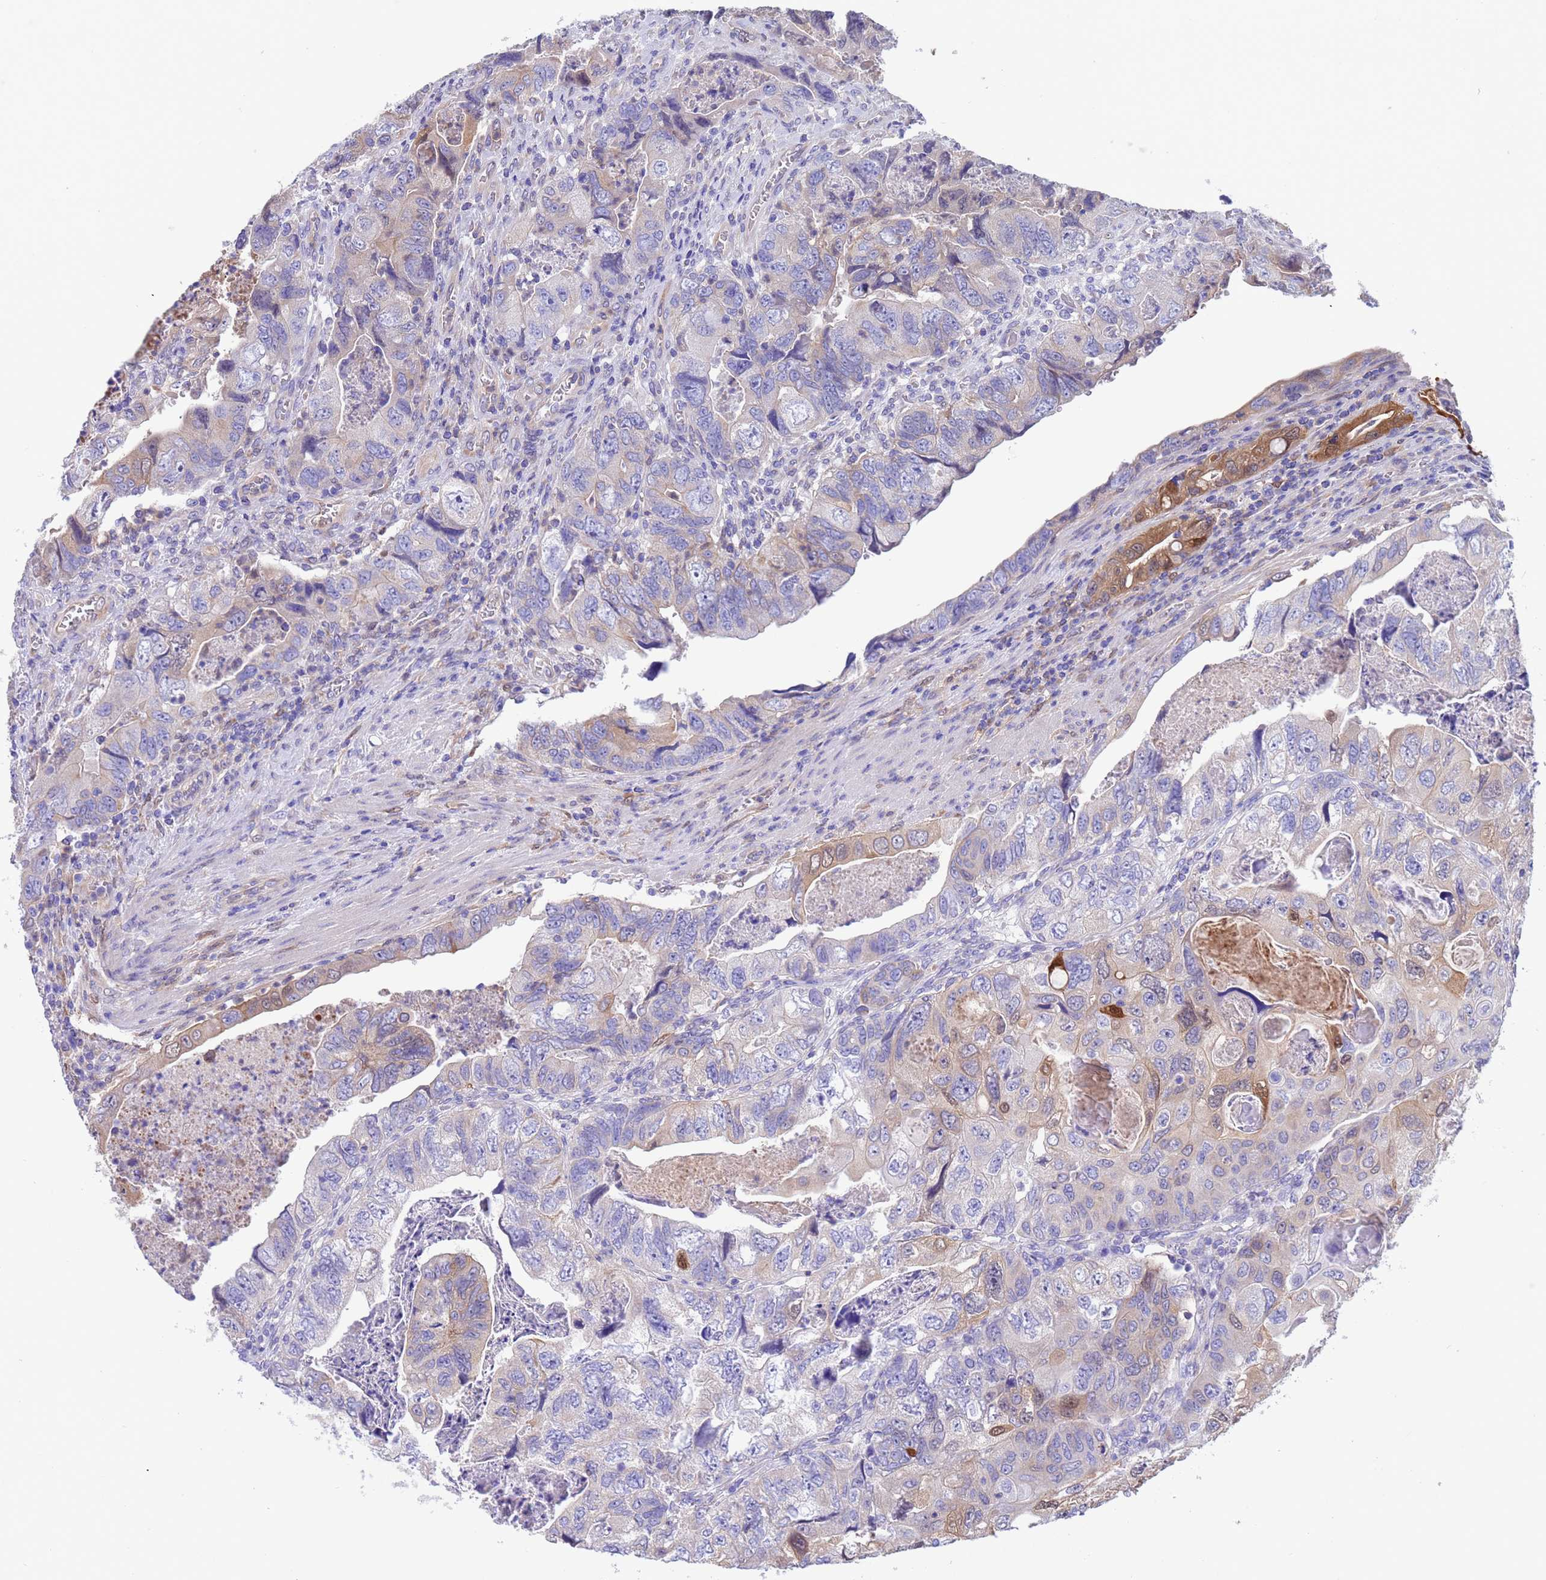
{"staining": {"intensity": "weak", "quantity": "<25%", "location": "cytoplasmic/membranous"}, "tissue": "colorectal cancer", "cell_type": "Tumor cells", "image_type": "cancer", "snomed": [{"axis": "morphology", "description": "Adenocarcinoma, NOS"}, {"axis": "topography", "description": "Rectum"}], "caption": "There is no significant positivity in tumor cells of adenocarcinoma (colorectal).", "gene": "C6orf47", "patient": {"sex": "male", "age": 63}}